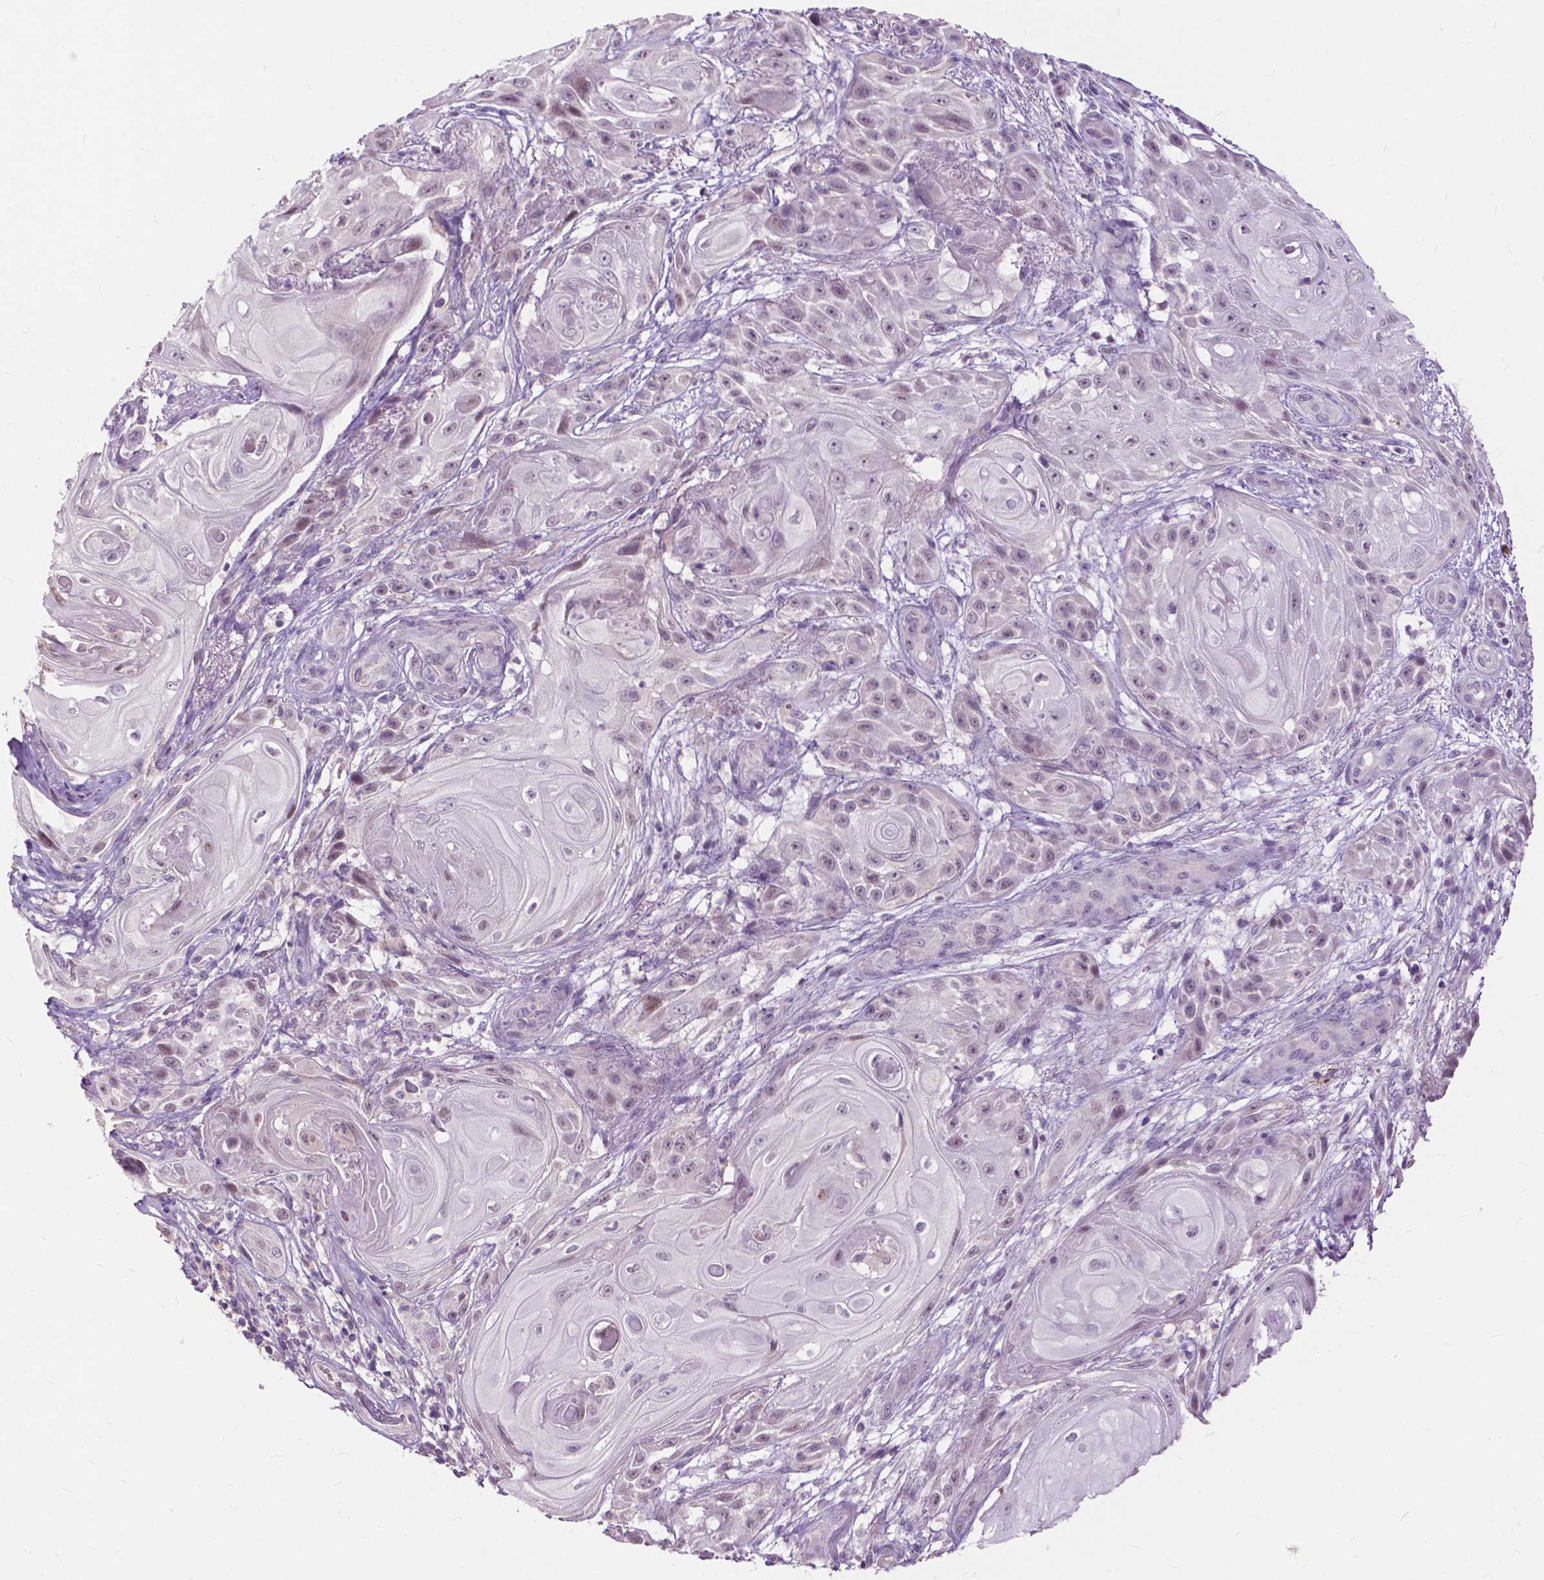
{"staining": {"intensity": "weak", "quantity": "<25%", "location": "nuclear"}, "tissue": "skin cancer", "cell_type": "Tumor cells", "image_type": "cancer", "snomed": [{"axis": "morphology", "description": "Squamous cell carcinoma, NOS"}, {"axis": "topography", "description": "Skin"}], "caption": "The immunohistochemistry histopathology image has no significant expression in tumor cells of skin cancer (squamous cell carcinoma) tissue.", "gene": "TTC9B", "patient": {"sex": "male", "age": 62}}